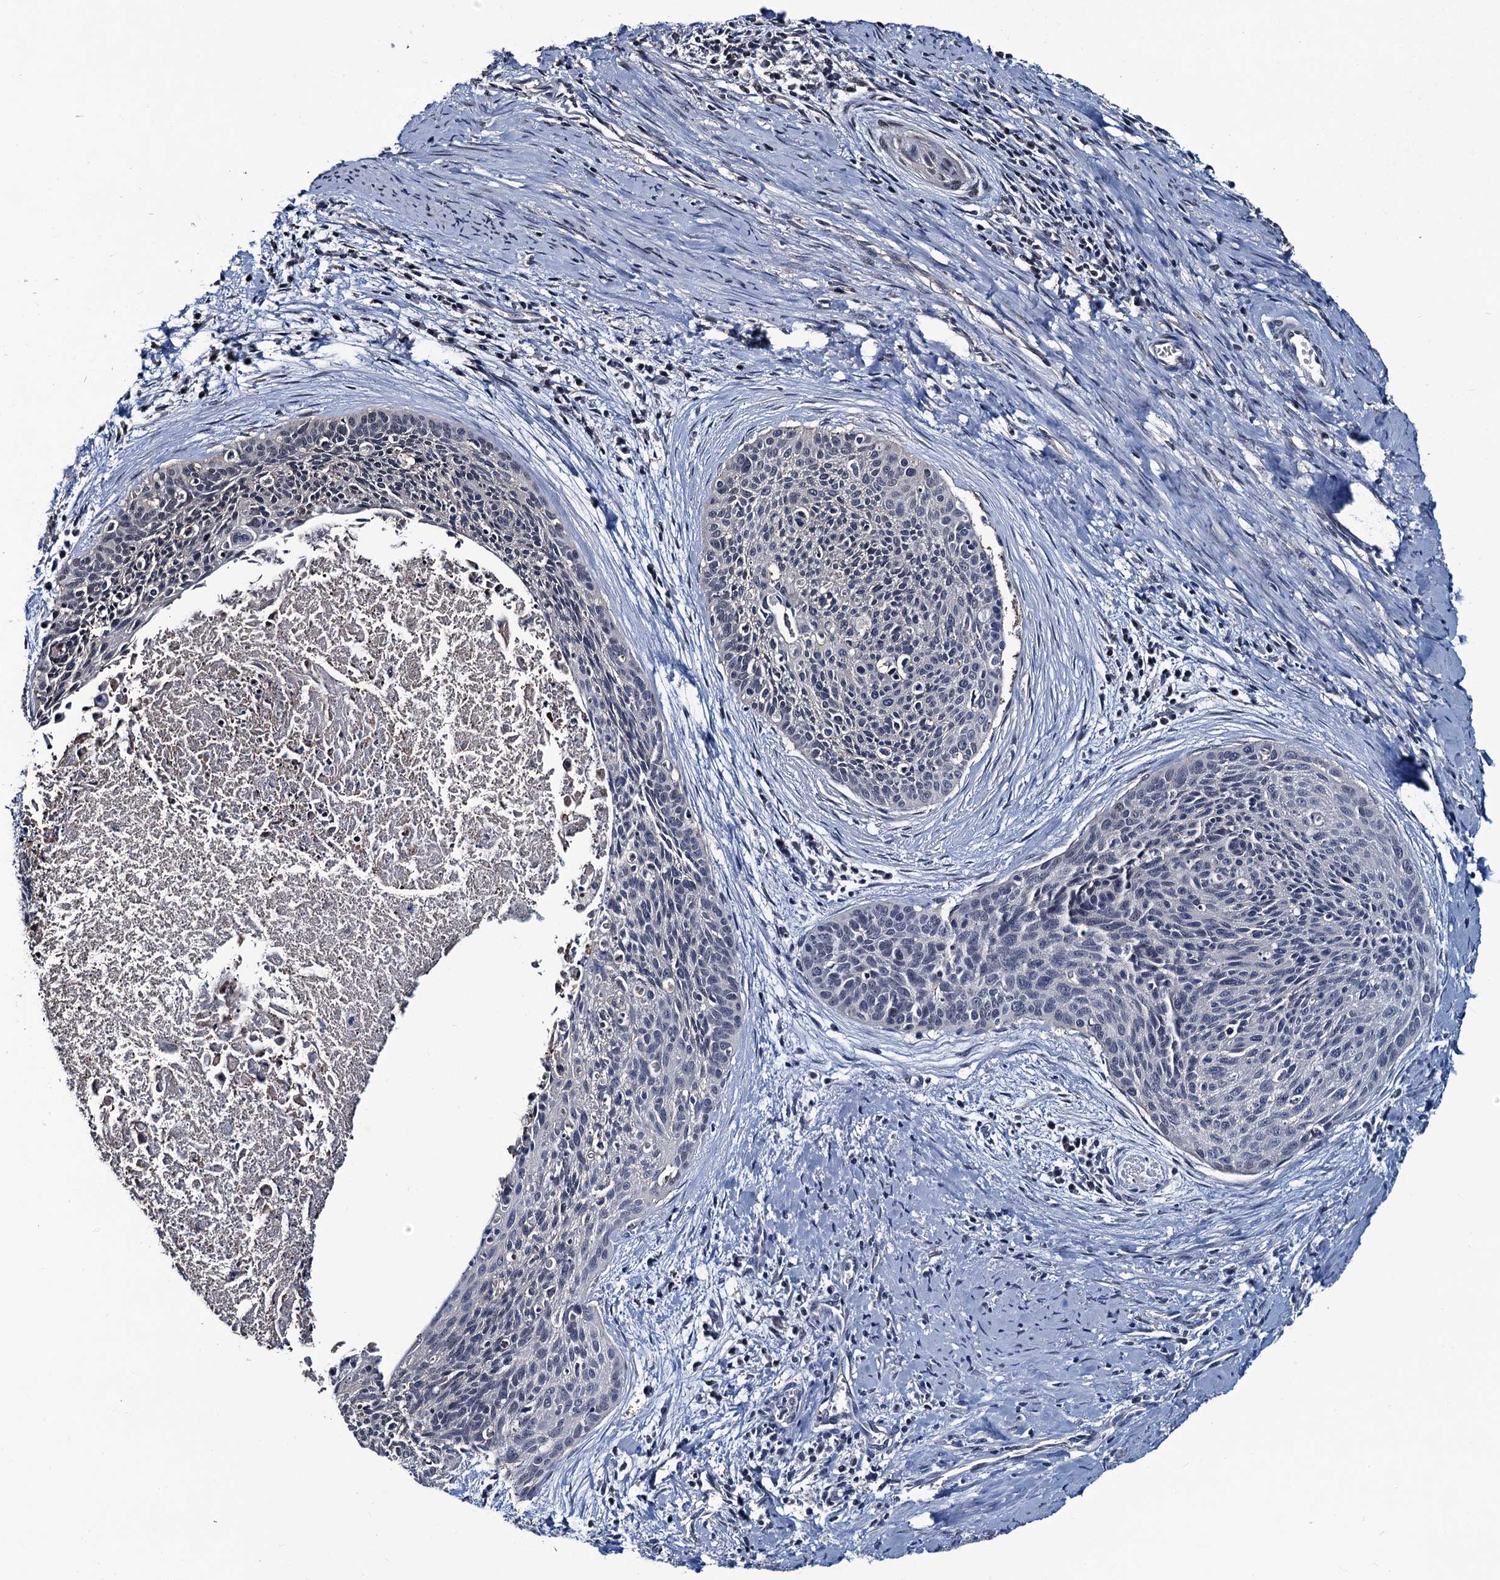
{"staining": {"intensity": "negative", "quantity": "none", "location": "none"}, "tissue": "cervical cancer", "cell_type": "Tumor cells", "image_type": "cancer", "snomed": [{"axis": "morphology", "description": "Squamous cell carcinoma, NOS"}, {"axis": "topography", "description": "Cervix"}], "caption": "Immunohistochemical staining of human squamous cell carcinoma (cervical) shows no significant positivity in tumor cells. (DAB (3,3'-diaminobenzidine) immunohistochemistry visualized using brightfield microscopy, high magnification).", "gene": "RTKN2", "patient": {"sex": "female", "age": 55}}